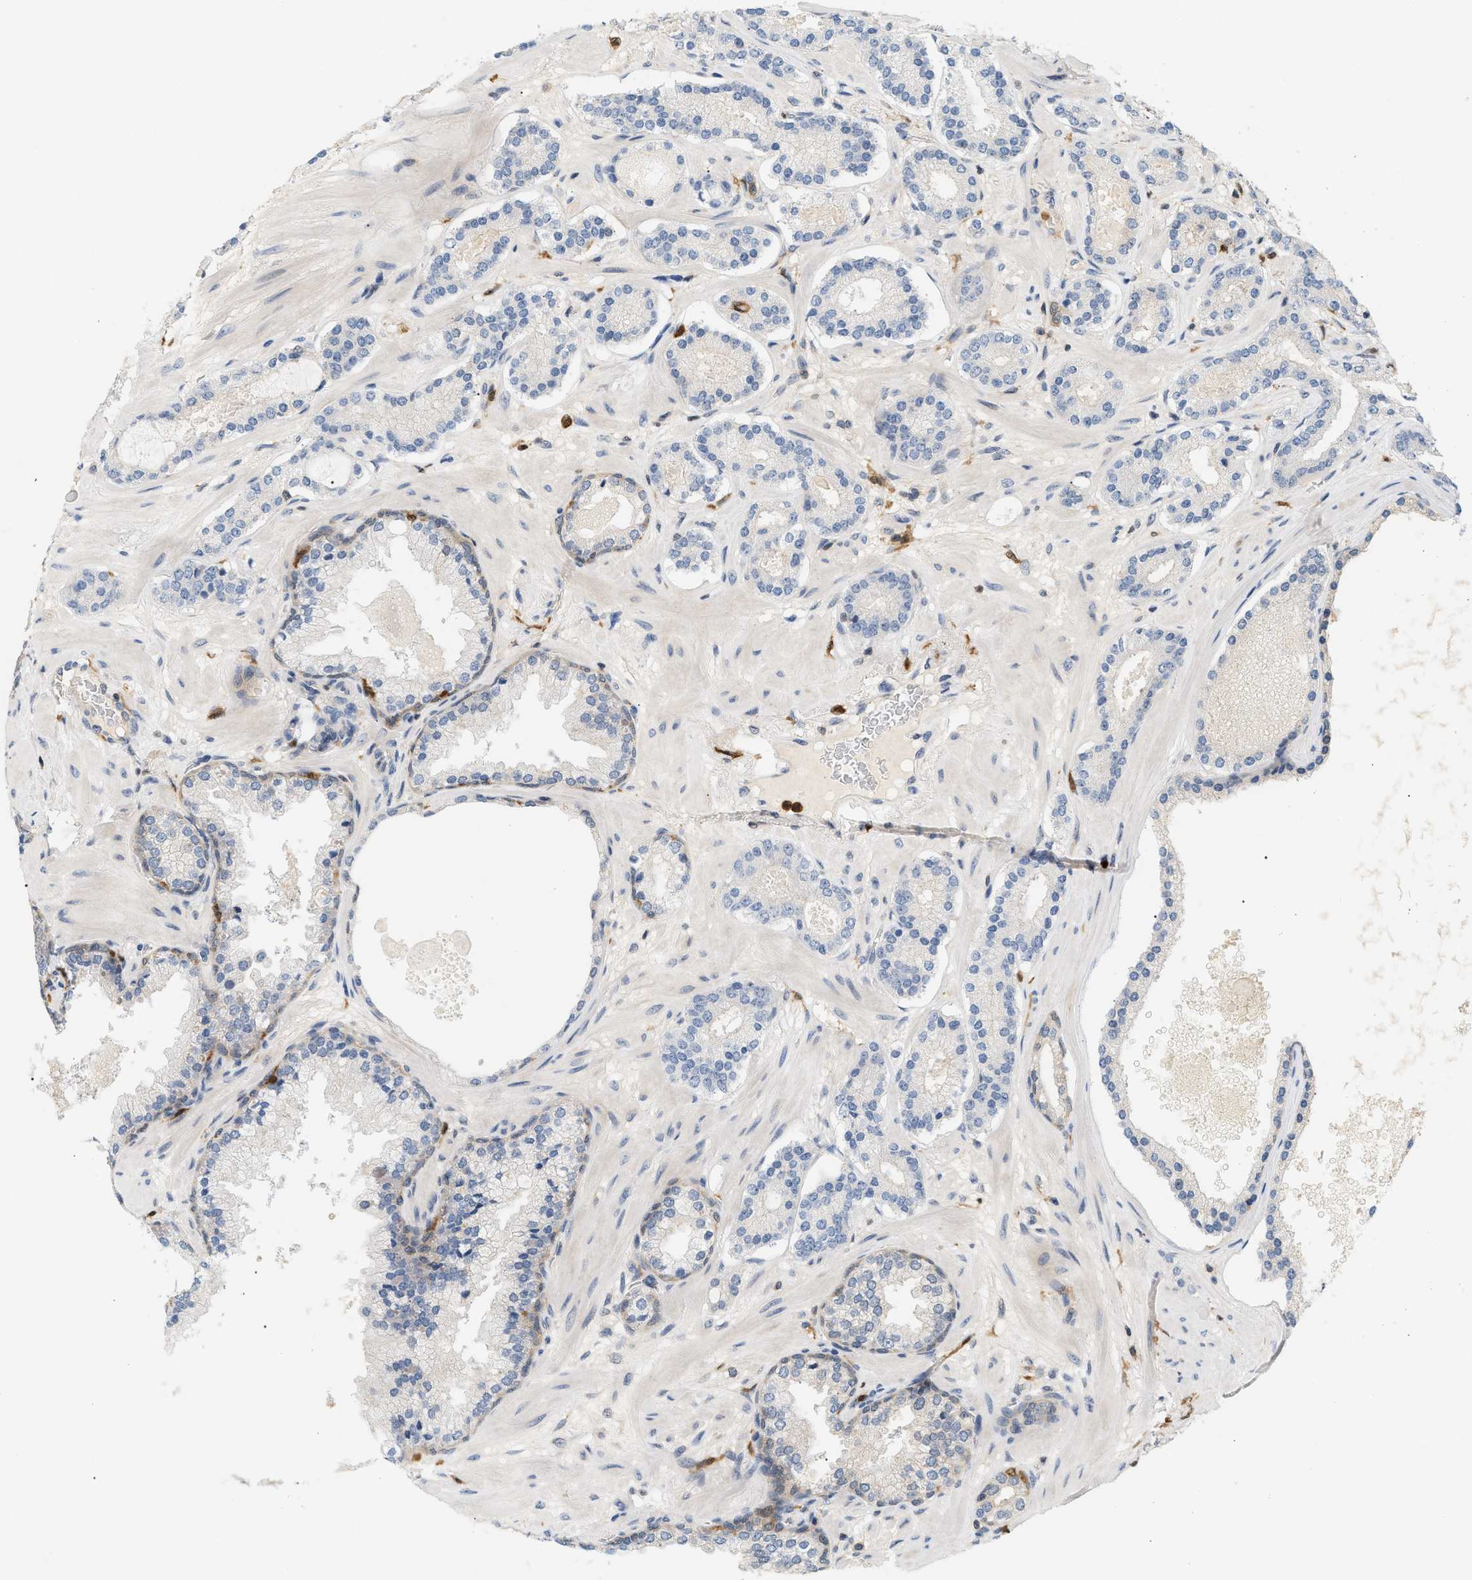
{"staining": {"intensity": "negative", "quantity": "none", "location": "none"}, "tissue": "prostate cancer", "cell_type": "Tumor cells", "image_type": "cancer", "snomed": [{"axis": "morphology", "description": "Adenocarcinoma, Low grade"}, {"axis": "topography", "description": "Prostate"}], "caption": "Micrograph shows no protein positivity in tumor cells of adenocarcinoma (low-grade) (prostate) tissue.", "gene": "PYCARD", "patient": {"sex": "male", "age": 63}}